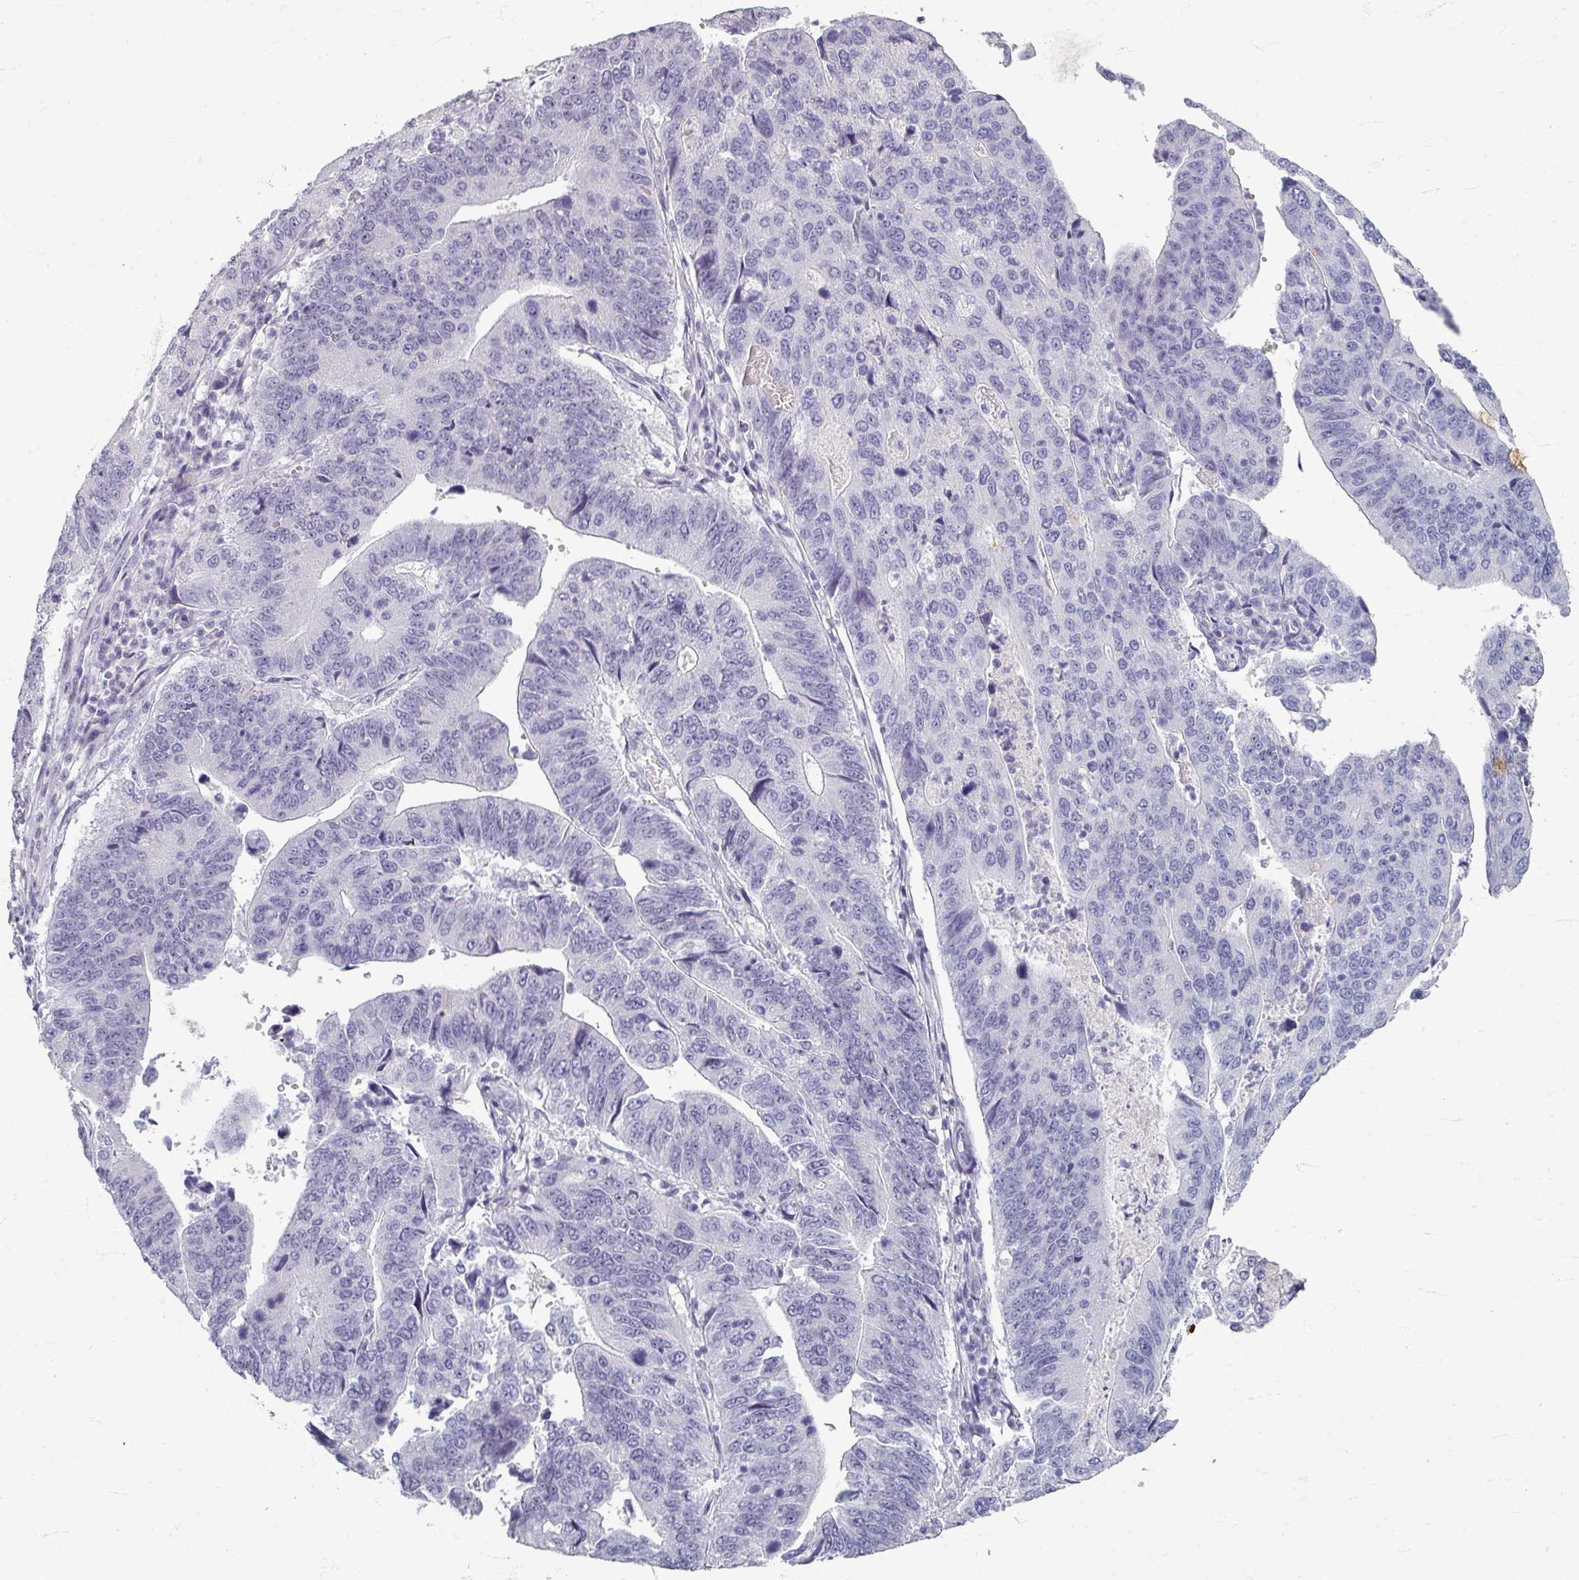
{"staining": {"intensity": "negative", "quantity": "none", "location": "none"}, "tissue": "stomach cancer", "cell_type": "Tumor cells", "image_type": "cancer", "snomed": [{"axis": "morphology", "description": "Adenocarcinoma, NOS"}, {"axis": "topography", "description": "Stomach"}], "caption": "A micrograph of stomach cancer (adenocarcinoma) stained for a protein displays no brown staining in tumor cells.", "gene": "ZNF878", "patient": {"sex": "male", "age": 59}}